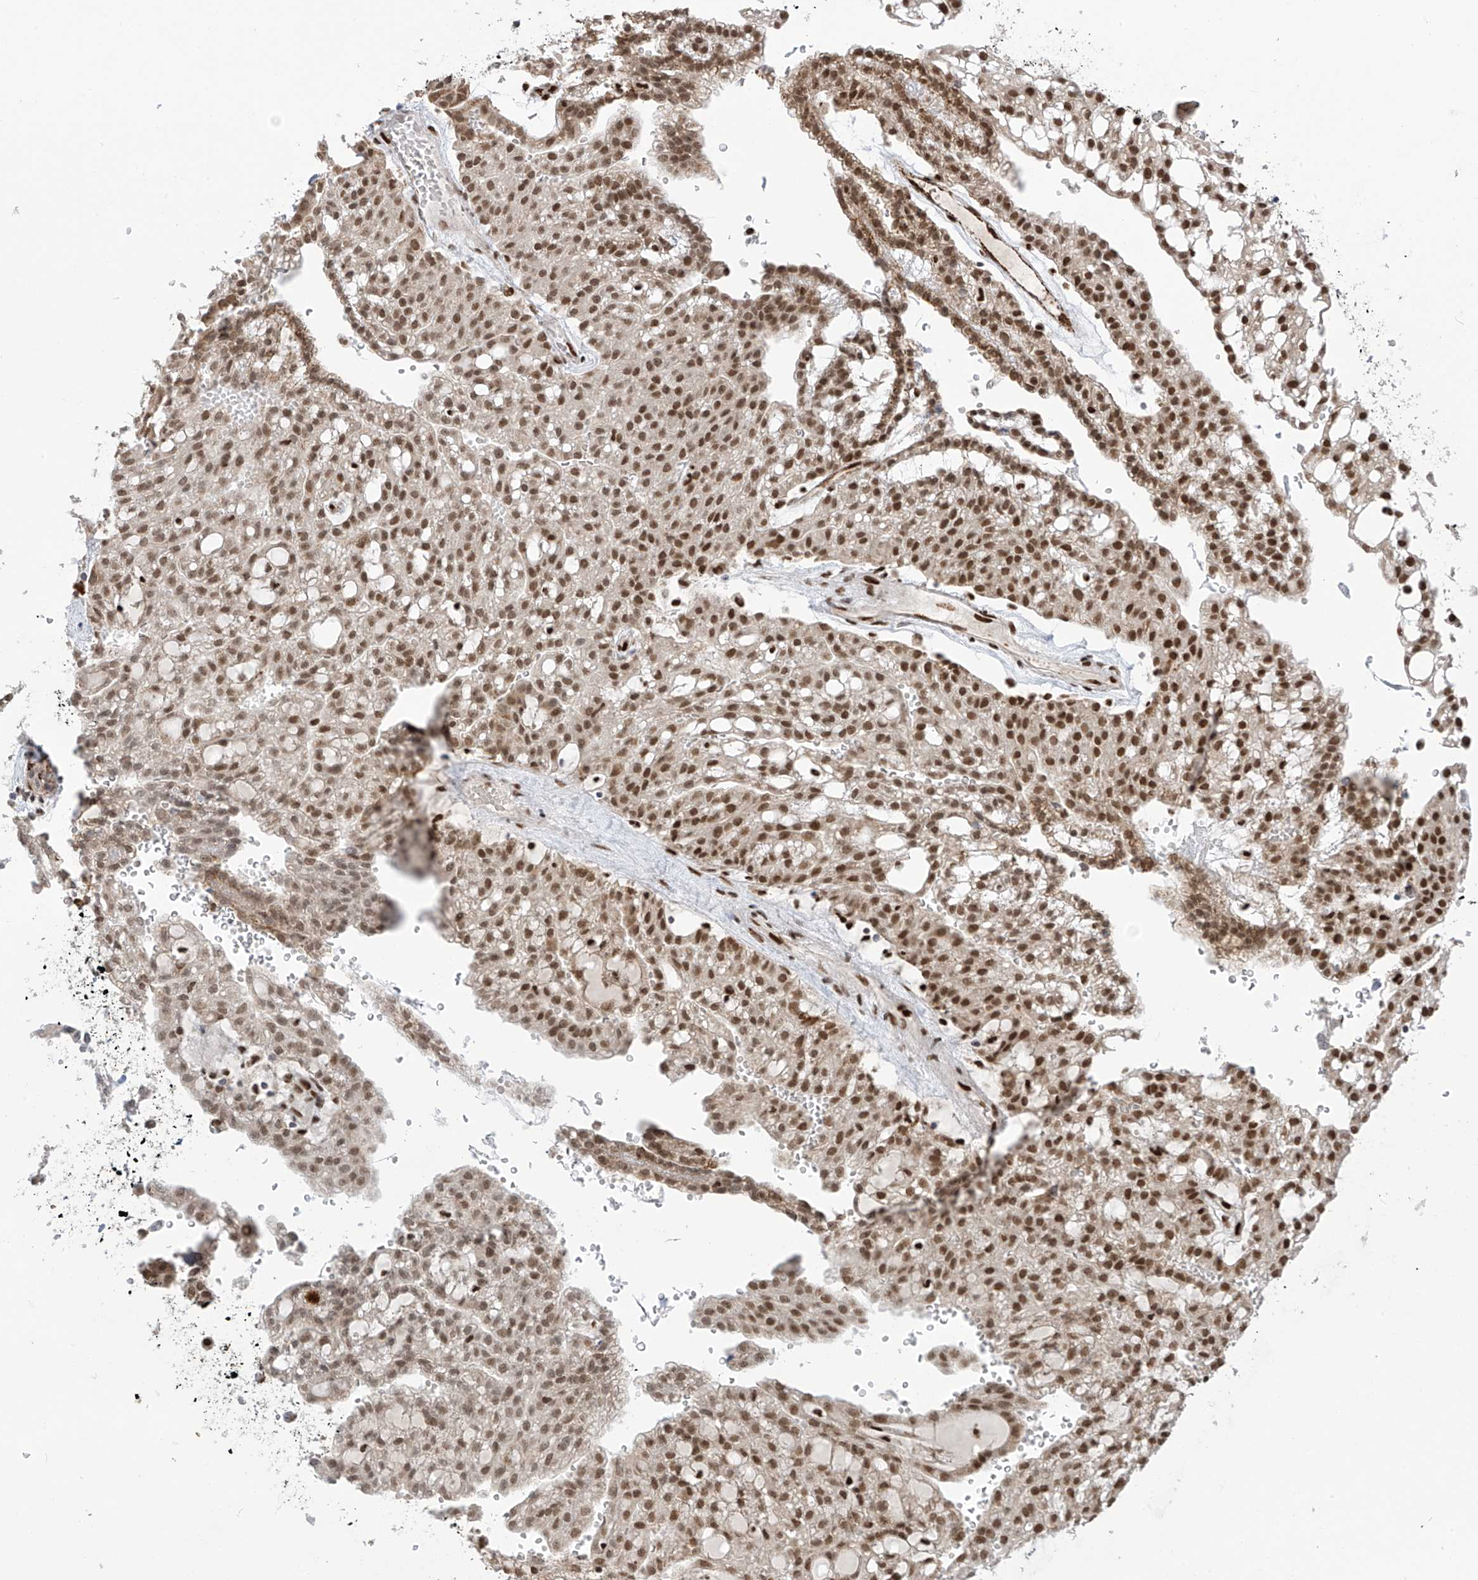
{"staining": {"intensity": "moderate", "quantity": ">75%", "location": "nuclear"}, "tissue": "renal cancer", "cell_type": "Tumor cells", "image_type": "cancer", "snomed": [{"axis": "morphology", "description": "Adenocarcinoma, NOS"}, {"axis": "topography", "description": "Kidney"}], "caption": "Tumor cells show medium levels of moderate nuclear staining in about >75% of cells in human renal cancer. The staining was performed using DAB to visualize the protein expression in brown, while the nuclei were stained in blue with hematoxylin (Magnification: 20x).", "gene": "PM20D2", "patient": {"sex": "male", "age": 63}}